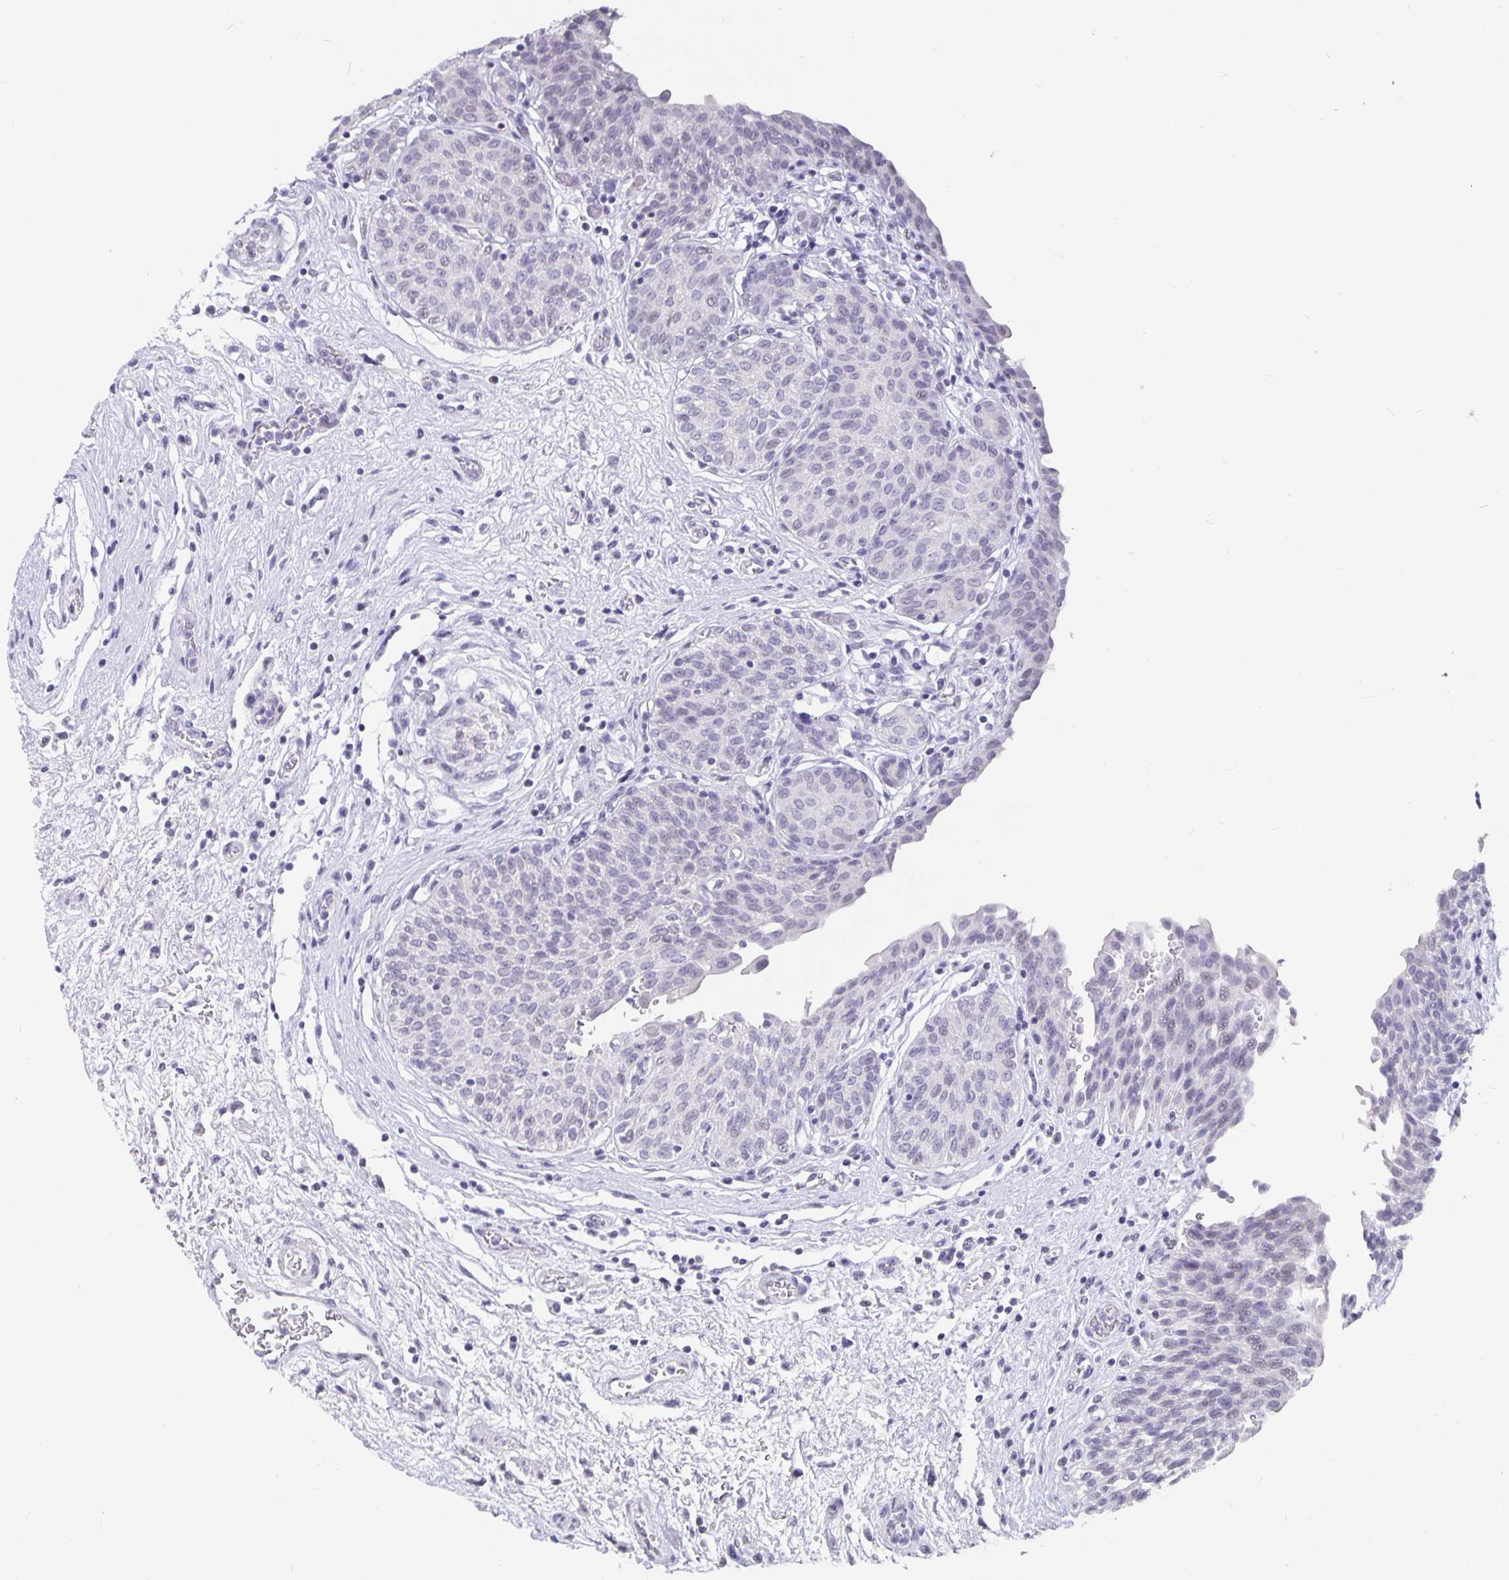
{"staining": {"intensity": "negative", "quantity": "none", "location": "none"}, "tissue": "urinary bladder", "cell_type": "Urothelial cells", "image_type": "normal", "snomed": [{"axis": "morphology", "description": "Normal tissue, NOS"}, {"axis": "topography", "description": "Urinary bladder"}], "caption": "Immunohistochemical staining of unremarkable human urinary bladder displays no significant expression in urothelial cells. Brightfield microscopy of immunohistochemistry stained with DAB (3,3'-diaminobenzidine) (brown) and hematoxylin (blue), captured at high magnification.", "gene": "OLIG2", "patient": {"sex": "male", "age": 68}}